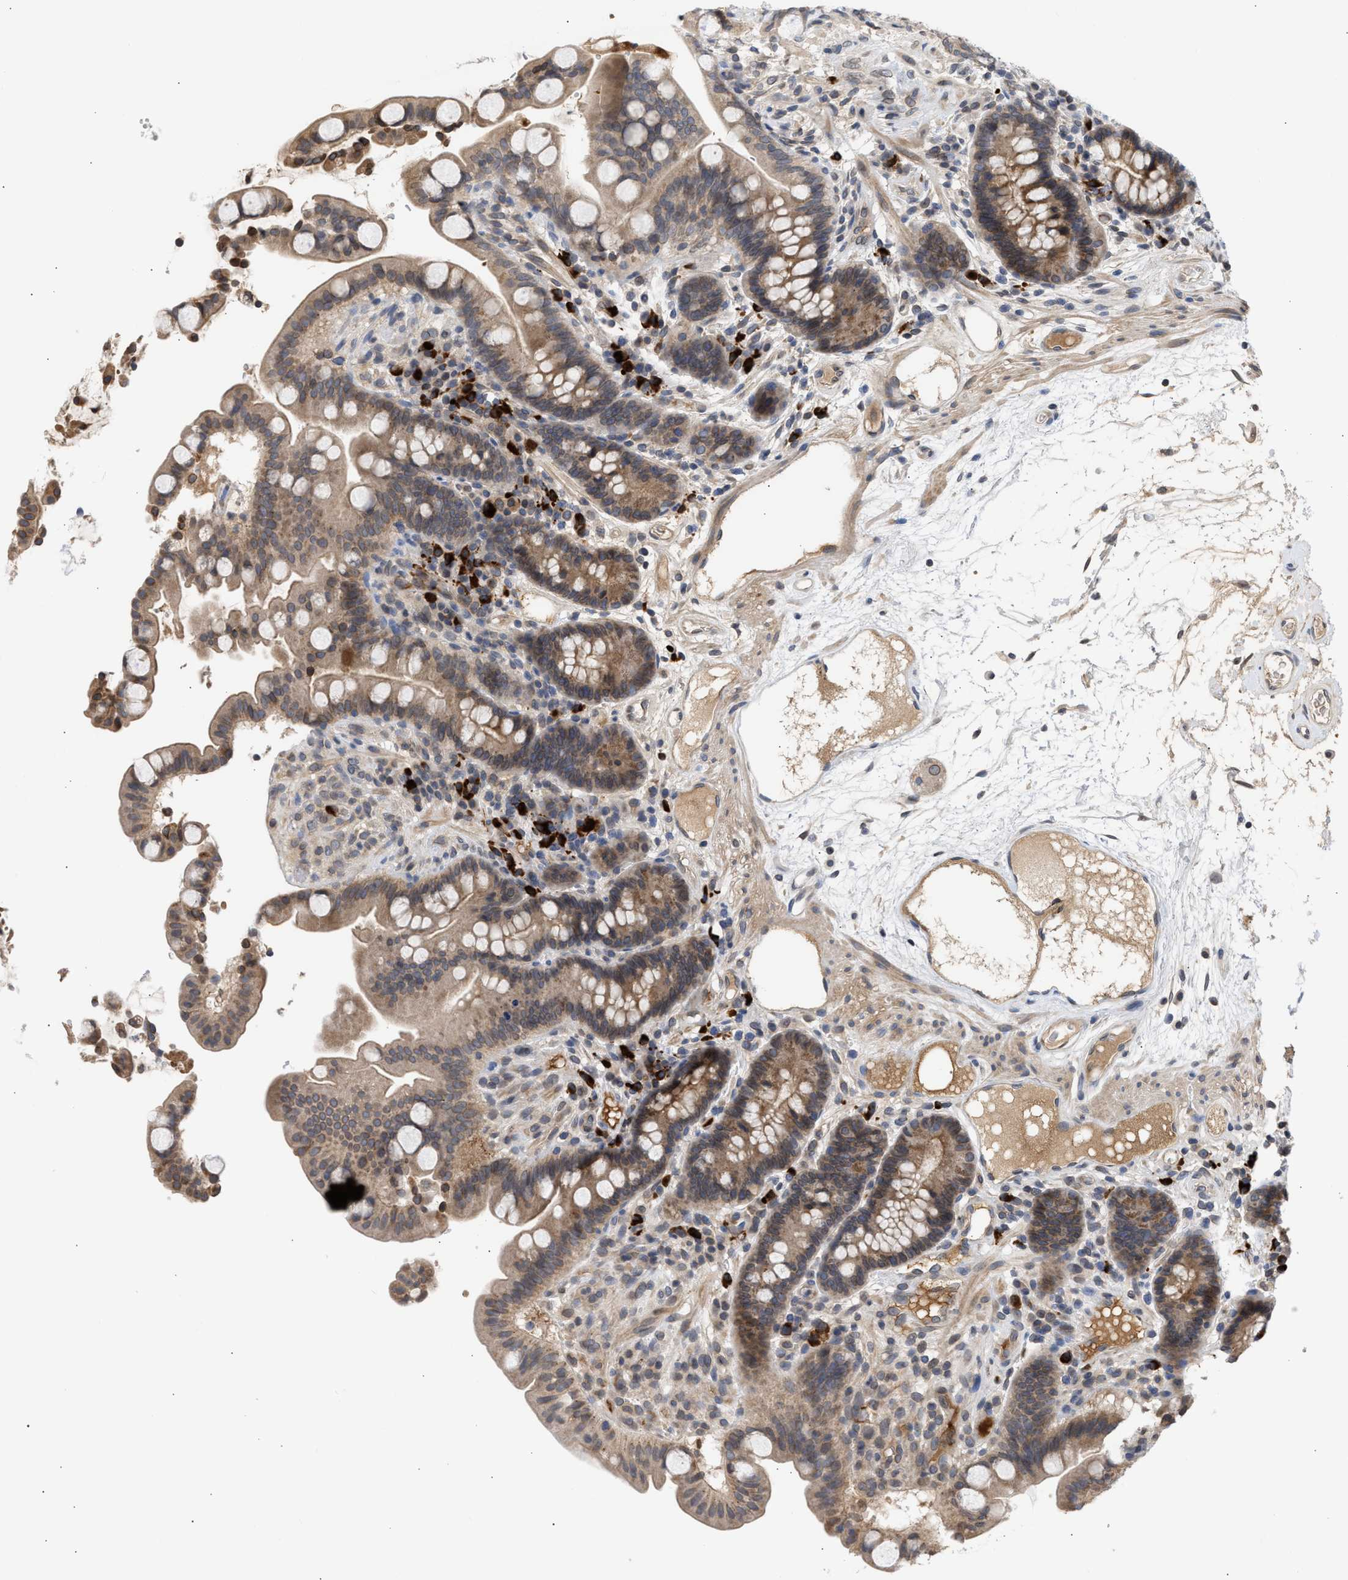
{"staining": {"intensity": "moderate", "quantity": ">75%", "location": "cytoplasmic/membranous"}, "tissue": "colon", "cell_type": "Endothelial cells", "image_type": "normal", "snomed": [{"axis": "morphology", "description": "Normal tissue, NOS"}, {"axis": "topography", "description": "Colon"}], "caption": "Benign colon demonstrates moderate cytoplasmic/membranous staining in about >75% of endothelial cells.", "gene": "NUP62", "patient": {"sex": "male", "age": 73}}